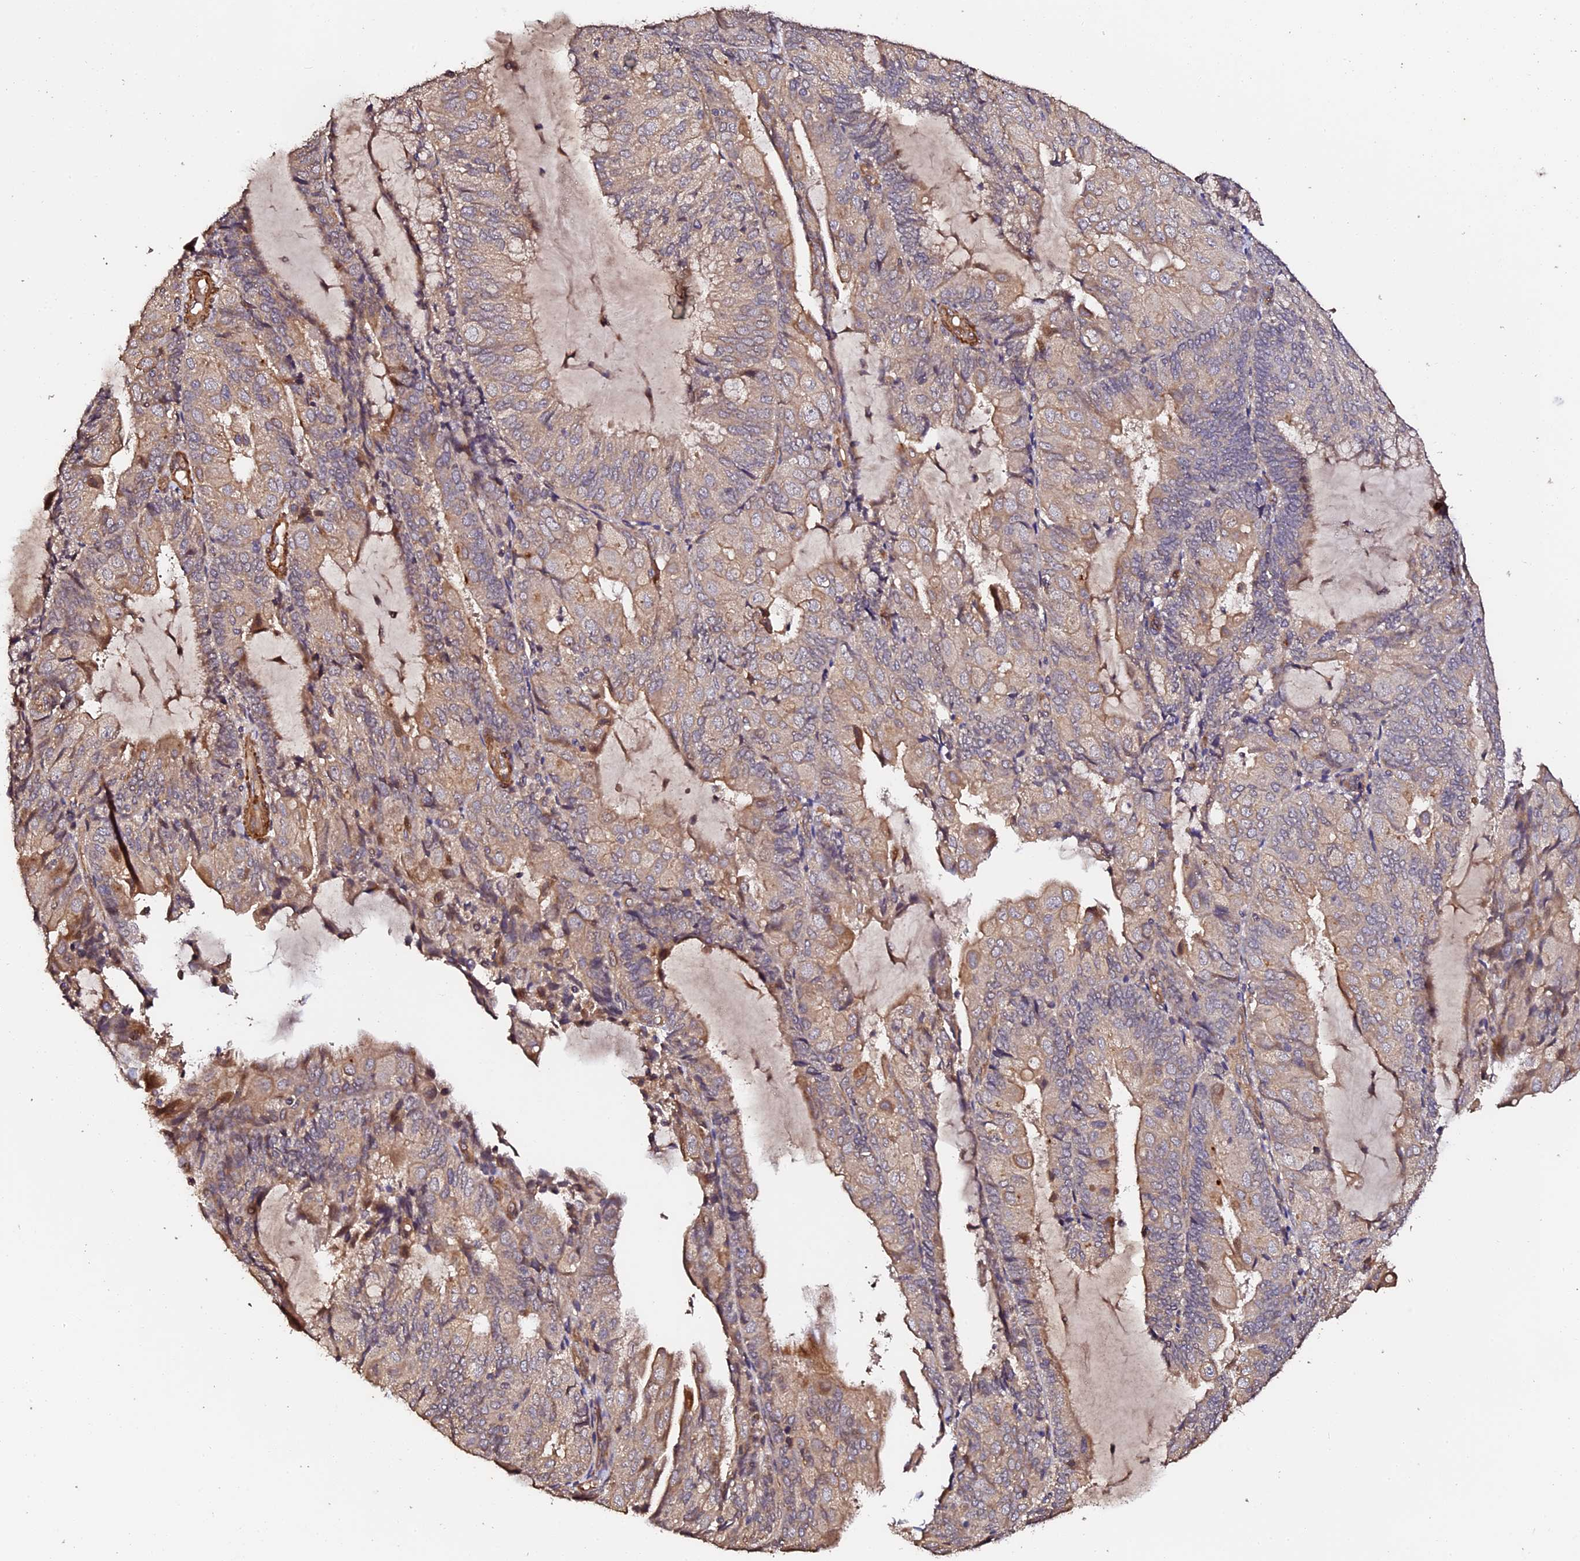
{"staining": {"intensity": "weak", "quantity": "25%-75%", "location": "cytoplasmic/membranous"}, "tissue": "endometrial cancer", "cell_type": "Tumor cells", "image_type": "cancer", "snomed": [{"axis": "morphology", "description": "Adenocarcinoma, NOS"}, {"axis": "topography", "description": "Endometrium"}], "caption": "Endometrial cancer stained with a protein marker shows weak staining in tumor cells.", "gene": "TDO2", "patient": {"sex": "female", "age": 81}}